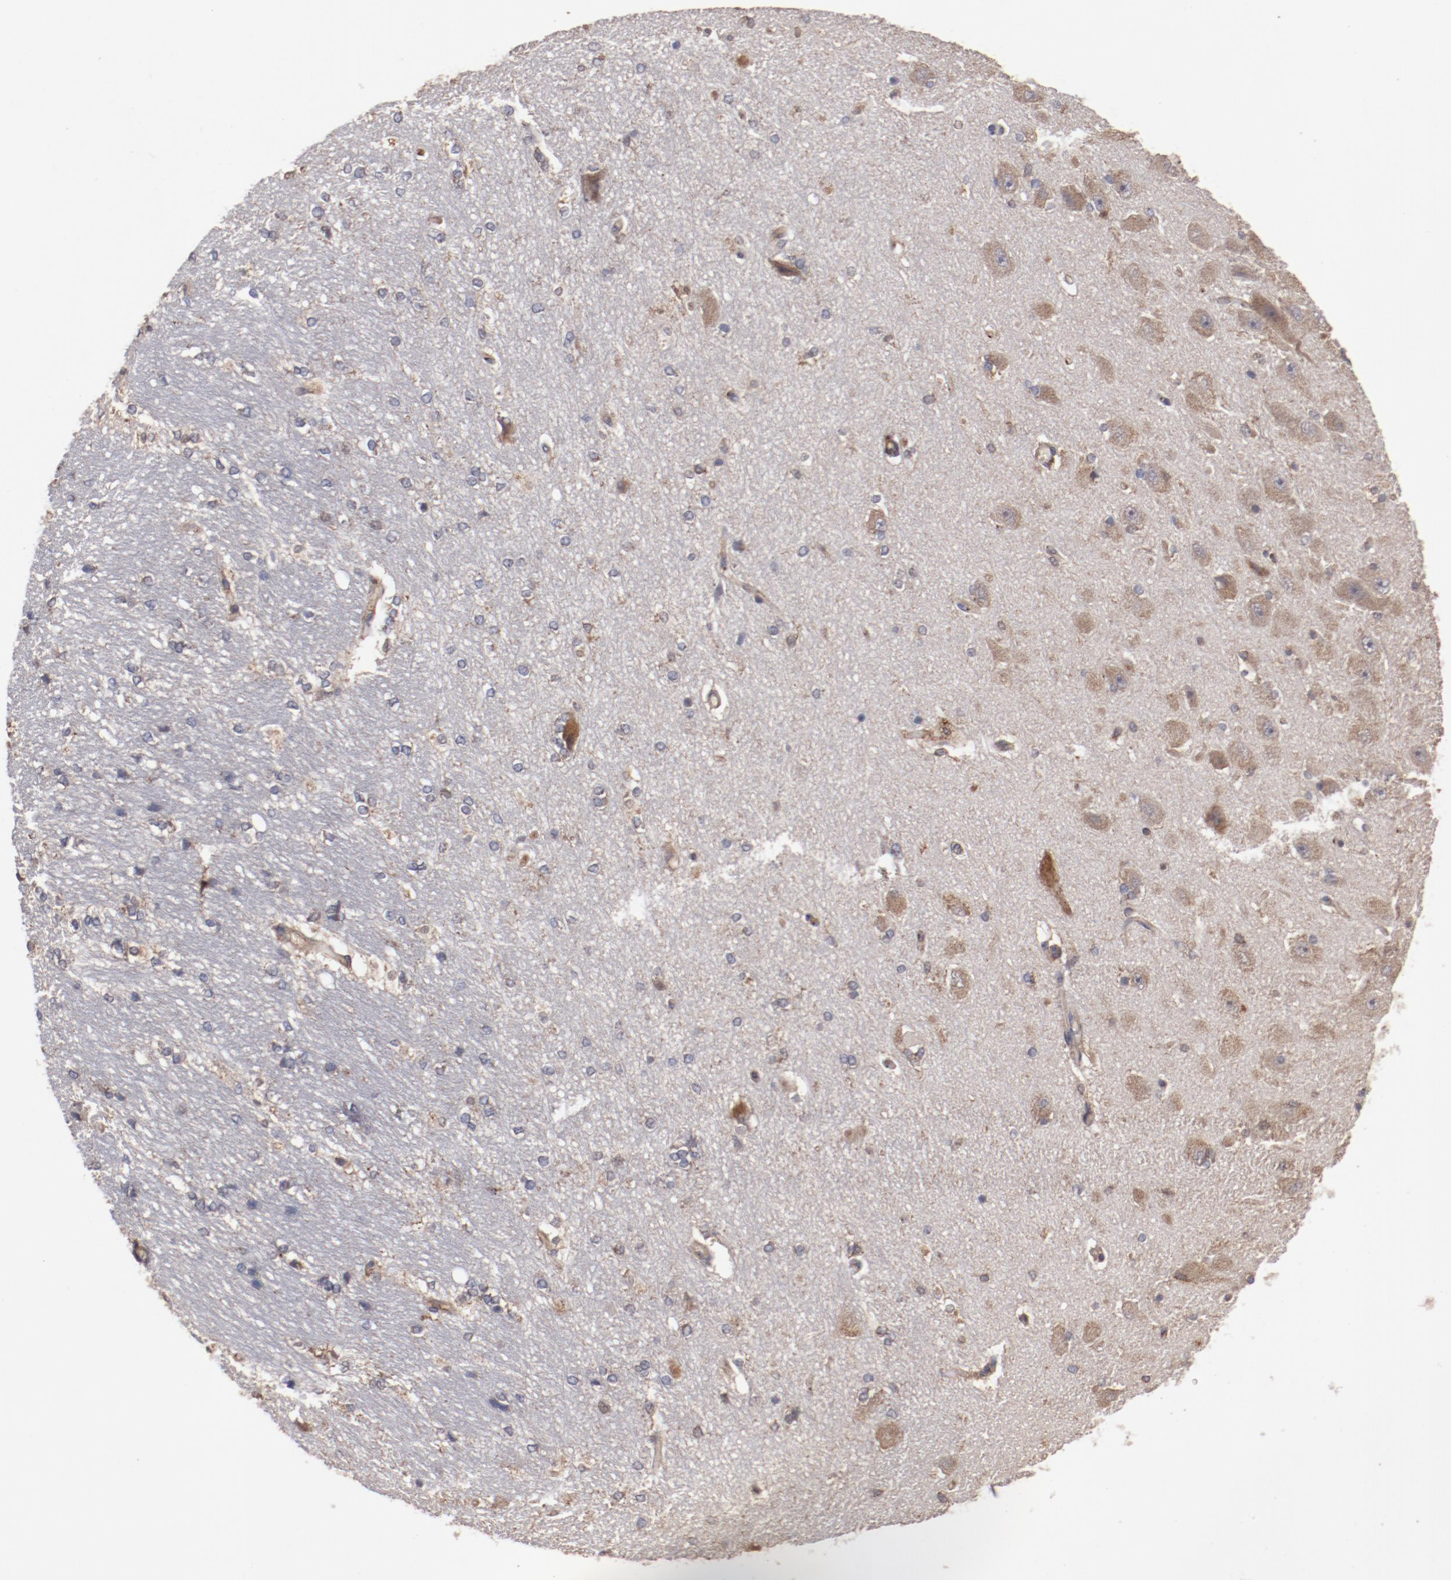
{"staining": {"intensity": "negative", "quantity": "none", "location": "none"}, "tissue": "hippocampus", "cell_type": "Glial cells", "image_type": "normal", "snomed": [{"axis": "morphology", "description": "Normal tissue, NOS"}, {"axis": "topography", "description": "Hippocampus"}], "caption": "High power microscopy histopathology image of an IHC image of unremarkable hippocampus, revealing no significant expression in glial cells. Brightfield microscopy of IHC stained with DAB (3,3'-diaminobenzidine) (brown) and hematoxylin (blue), captured at high magnification.", "gene": "DIPK2B", "patient": {"sex": "female", "age": 19}}